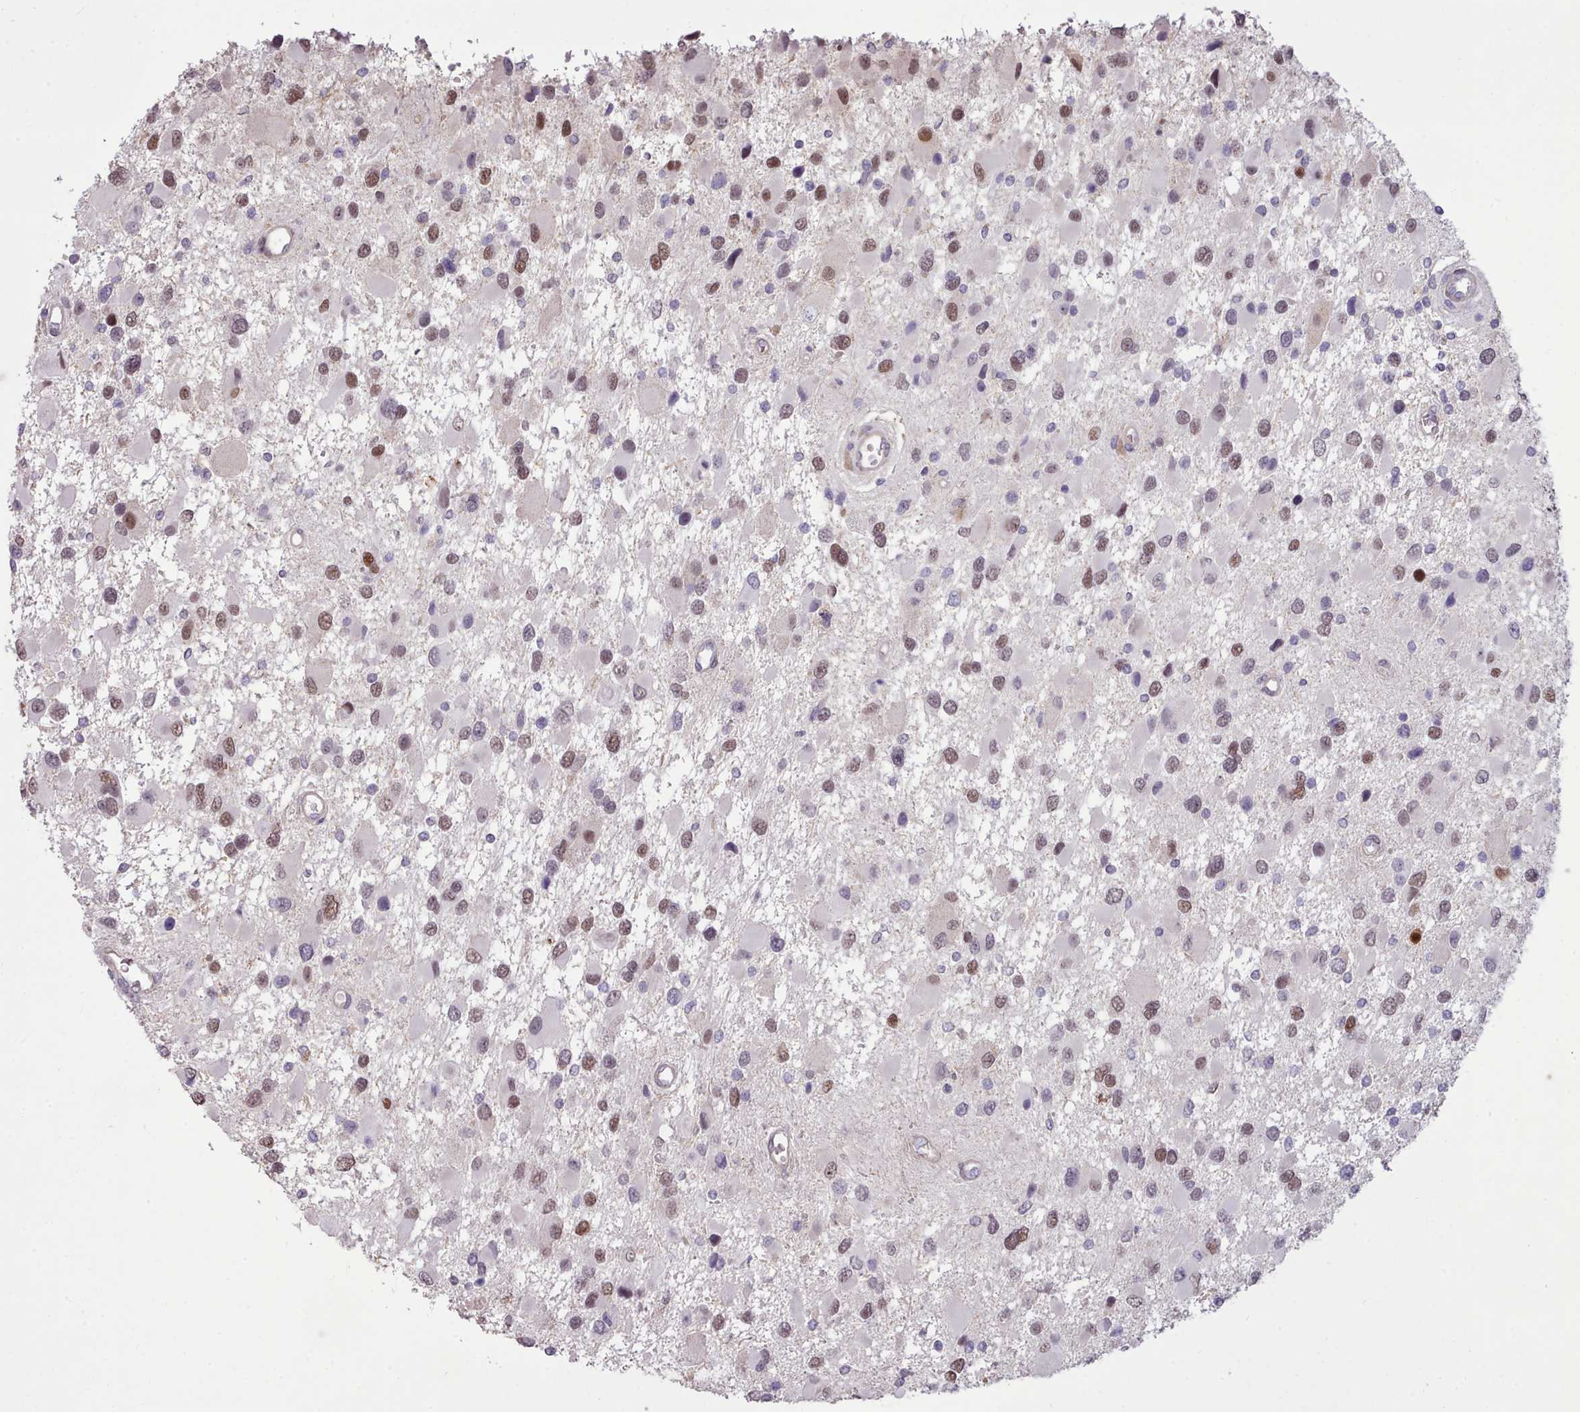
{"staining": {"intensity": "moderate", "quantity": "25%-75%", "location": "nuclear"}, "tissue": "glioma", "cell_type": "Tumor cells", "image_type": "cancer", "snomed": [{"axis": "morphology", "description": "Glioma, malignant, High grade"}, {"axis": "topography", "description": "Brain"}], "caption": "This is an image of IHC staining of glioma, which shows moderate positivity in the nuclear of tumor cells.", "gene": "DPF1", "patient": {"sex": "male", "age": 53}}